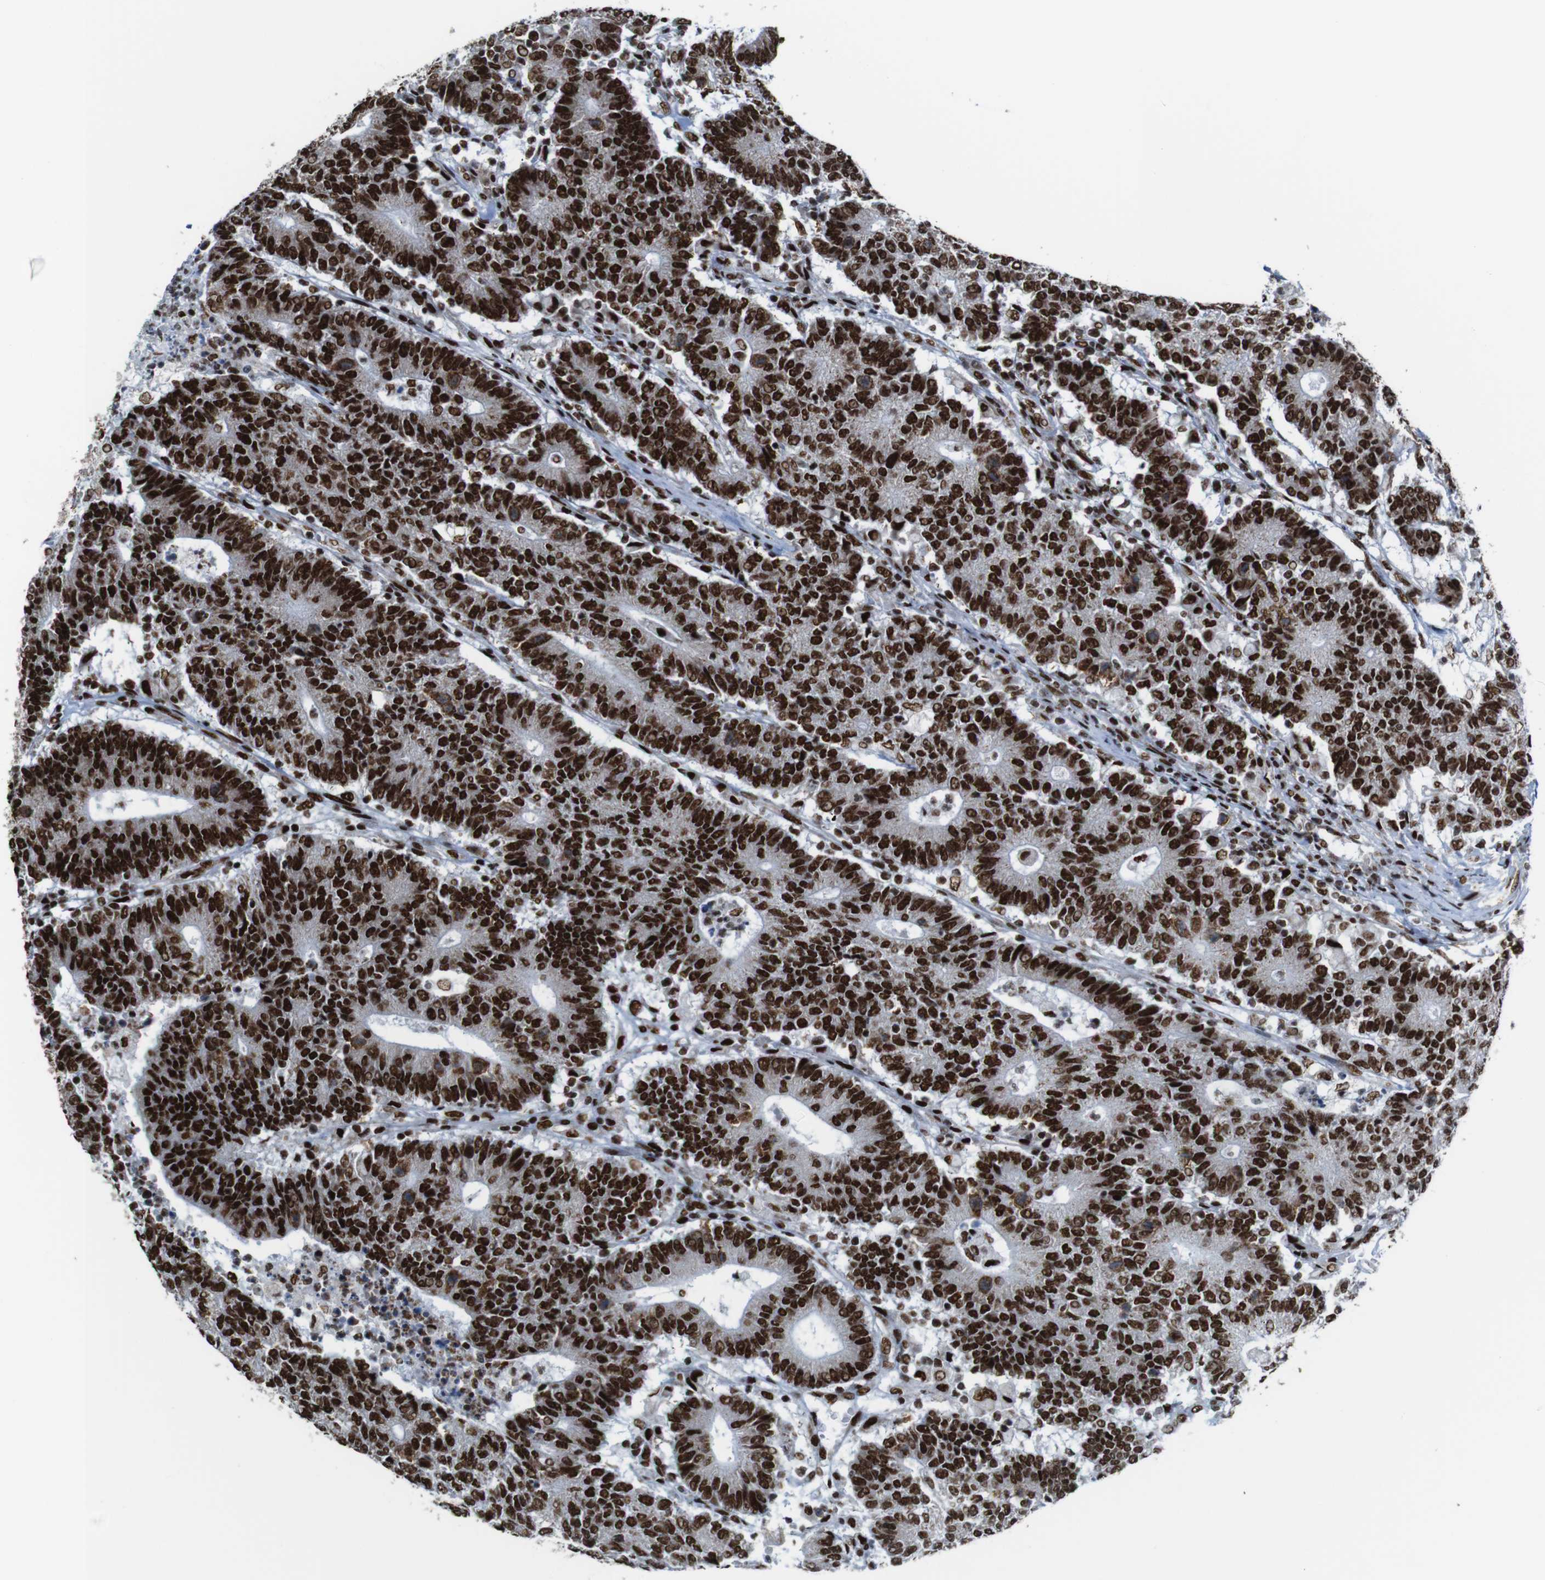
{"staining": {"intensity": "strong", "quantity": ">75%", "location": "nuclear"}, "tissue": "colorectal cancer", "cell_type": "Tumor cells", "image_type": "cancer", "snomed": [{"axis": "morphology", "description": "Normal tissue, NOS"}, {"axis": "morphology", "description": "Adenocarcinoma, NOS"}, {"axis": "topography", "description": "Colon"}], "caption": "Brown immunohistochemical staining in human adenocarcinoma (colorectal) exhibits strong nuclear expression in about >75% of tumor cells. Immunohistochemistry stains the protein of interest in brown and the nuclei are stained blue.", "gene": "ROMO1", "patient": {"sex": "female", "age": 75}}